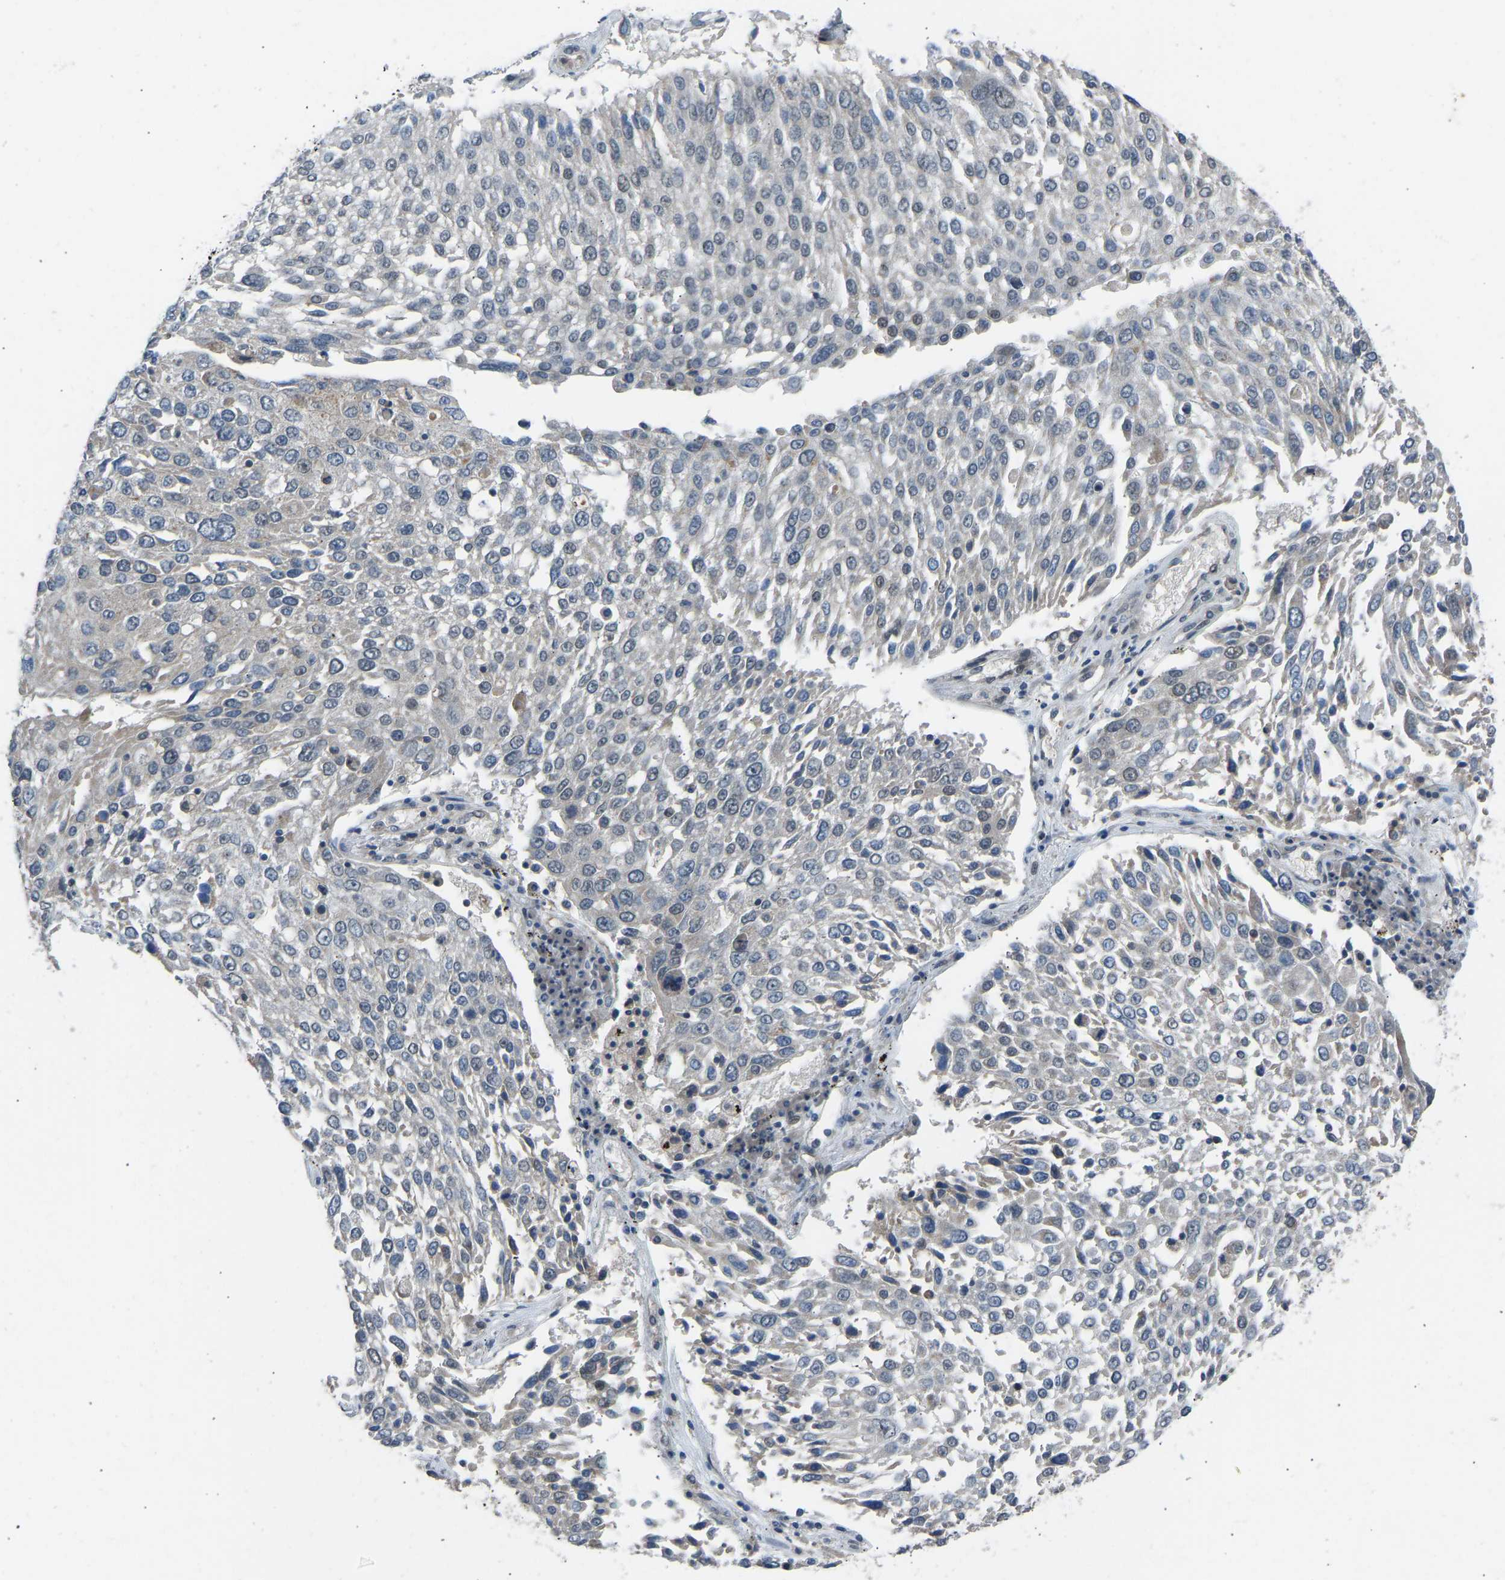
{"staining": {"intensity": "negative", "quantity": "none", "location": "none"}, "tissue": "lung cancer", "cell_type": "Tumor cells", "image_type": "cancer", "snomed": [{"axis": "morphology", "description": "Squamous cell carcinoma, NOS"}, {"axis": "topography", "description": "Lung"}], "caption": "There is no significant expression in tumor cells of lung cancer (squamous cell carcinoma). The staining was performed using DAB (3,3'-diaminobenzidine) to visualize the protein expression in brown, while the nuclei were stained in blue with hematoxylin (Magnification: 20x).", "gene": "CDK2AP1", "patient": {"sex": "male", "age": 65}}